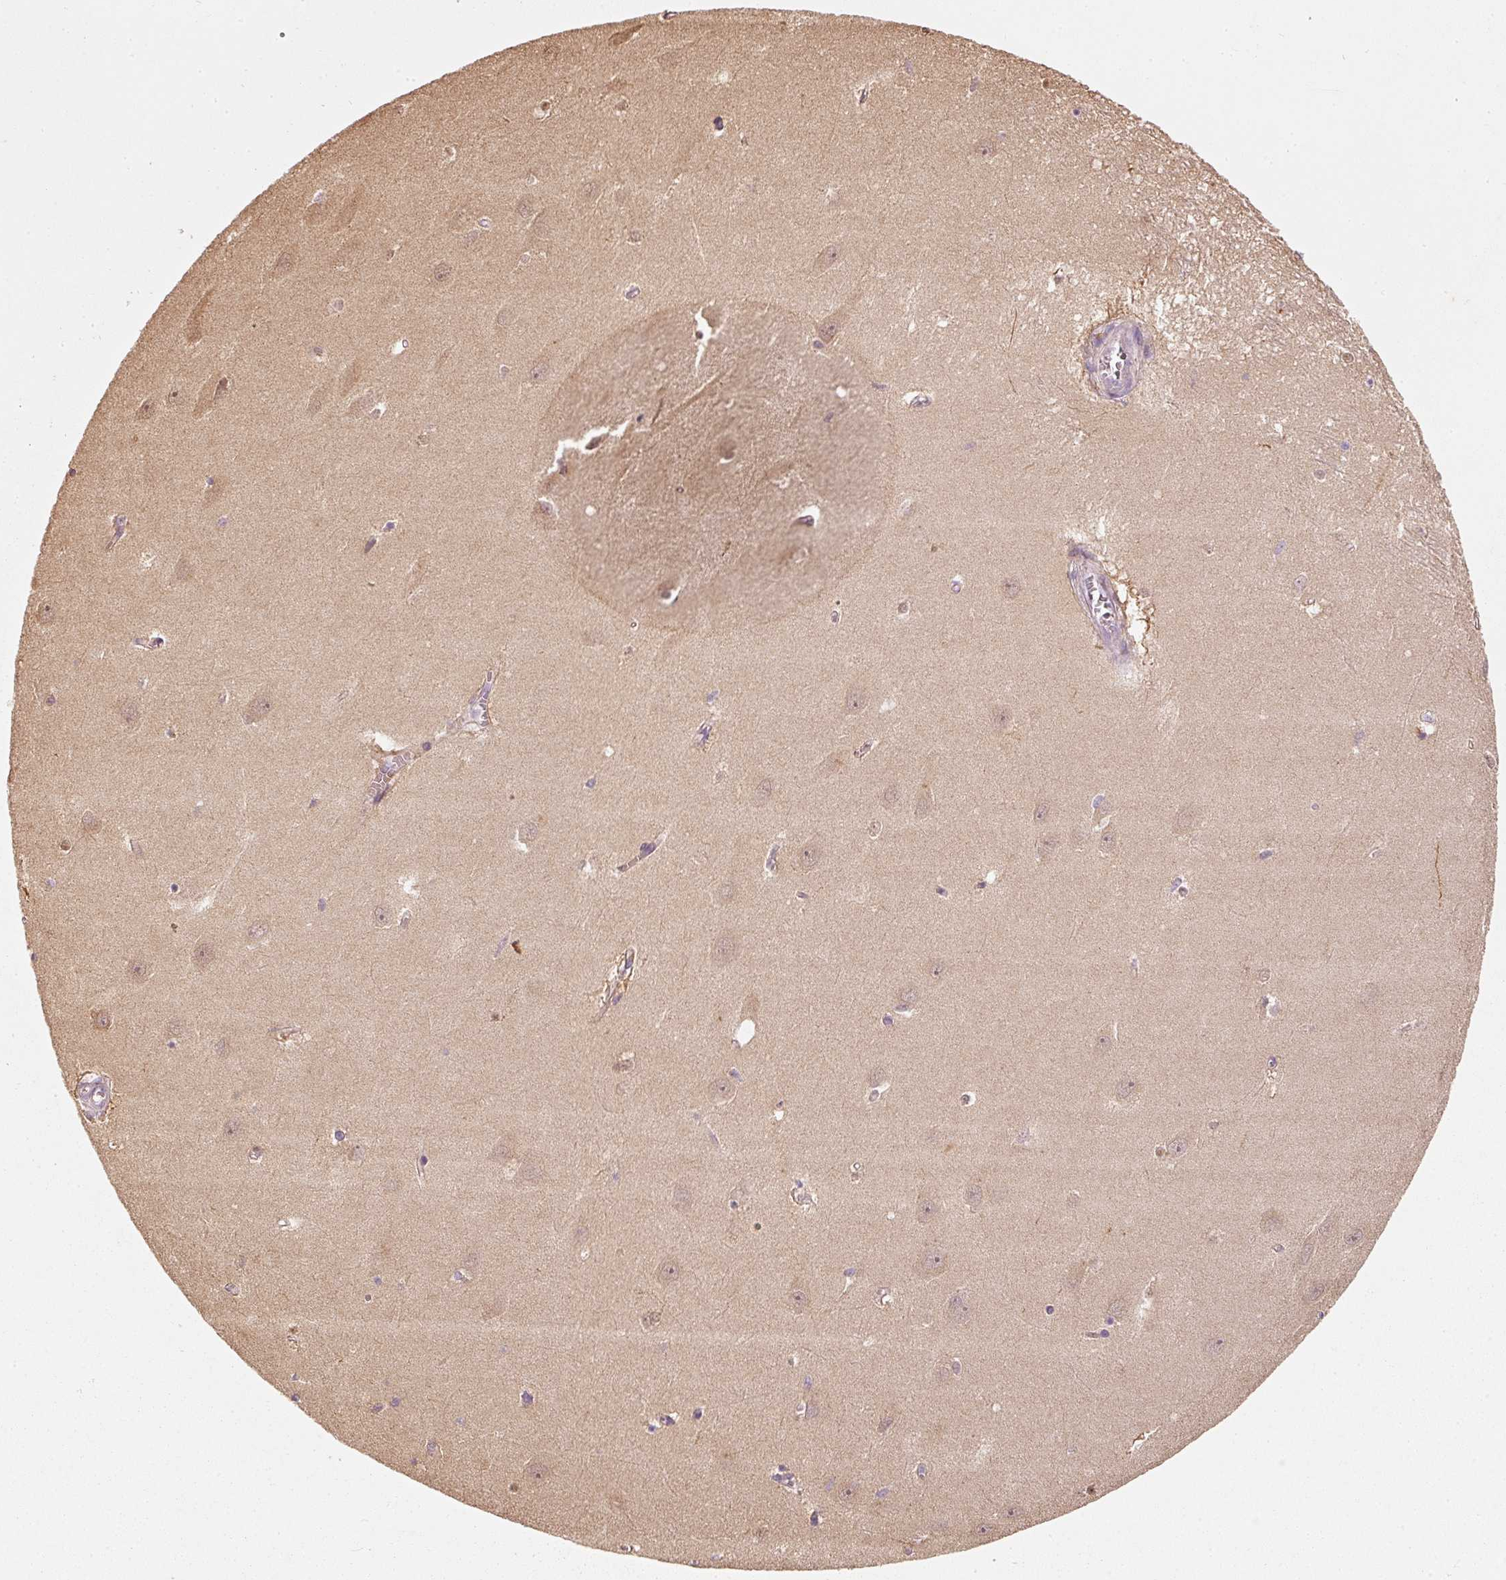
{"staining": {"intensity": "negative", "quantity": "none", "location": "none"}, "tissue": "hippocampus", "cell_type": "Glial cells", "image_type": "normal", "snomed": [{"axis": "morphology", "description": "Normal tissue, NOS"}, {"axis": "topography", "description": "Hippocampus"}], "caption": "Glial cells show no significant protein positivity in benign hippocampus. Nuclei are stained in blue.", "gene": "RGL2", "patient": {"sex": "female", "age": 64}}